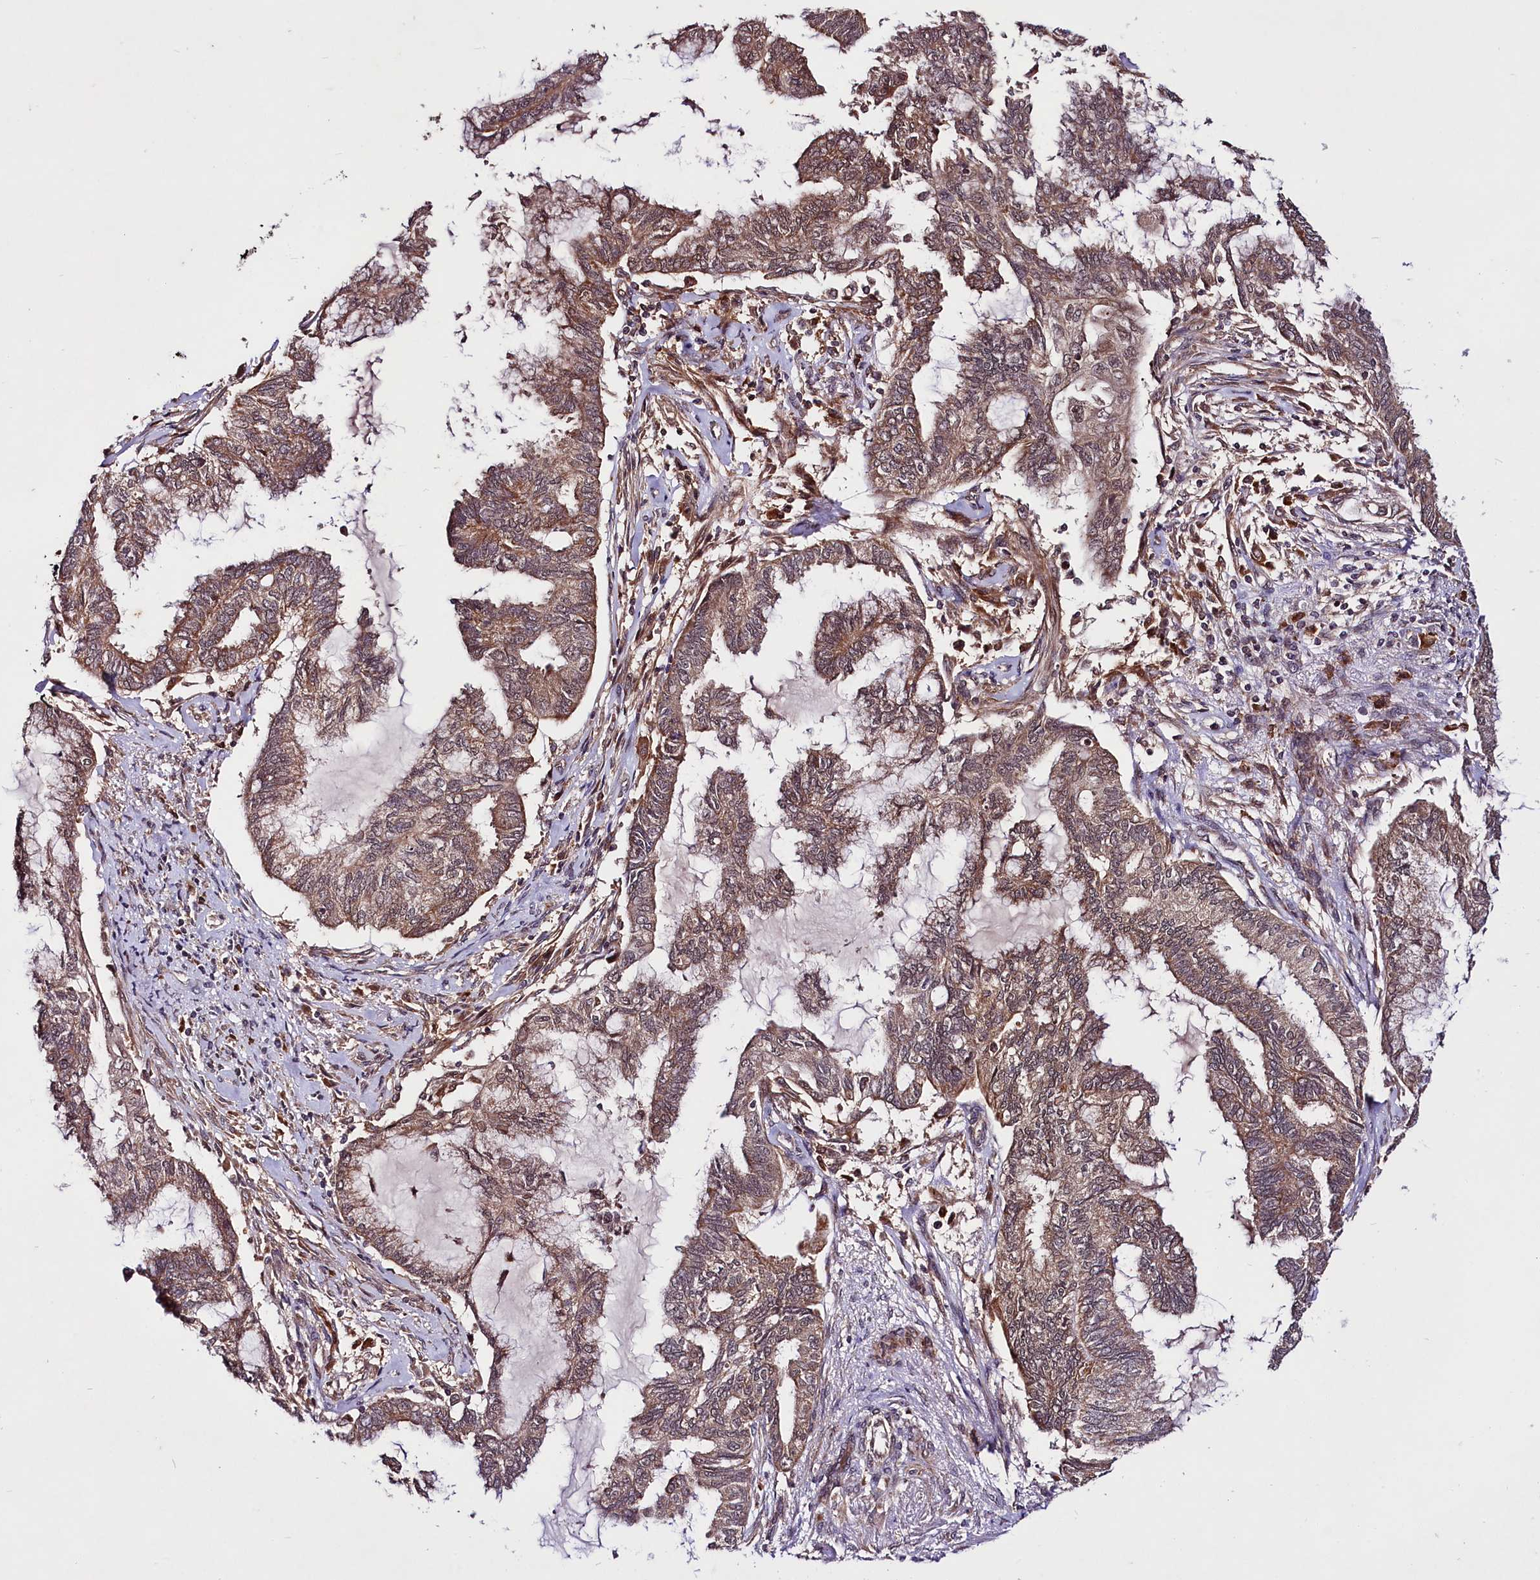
{"staining": {"intensity": "moderate", "quantity": ">75%", "location": "cytoplasmic/membranous,nuclear"}, "tissue": "endometrial cancer", "cell_type": "Tumor cells", "image_type": "cancer", "snomed": [{"axis": "morphology", "description": "Adenocarcinoma, NOS"}, {"axis": "topography", "description": "Endometrium"}], "caption": "IHC of human adenocarcinoma (endometrial) displays medium levels of moderate cytoplasmic/membranous and nuclear staining in about >75% of tumor cells. (IHC, brightfield microscopy, high magnification).", "gene": "UBE3A", "patient": {"sex": "female", "age": 86}}